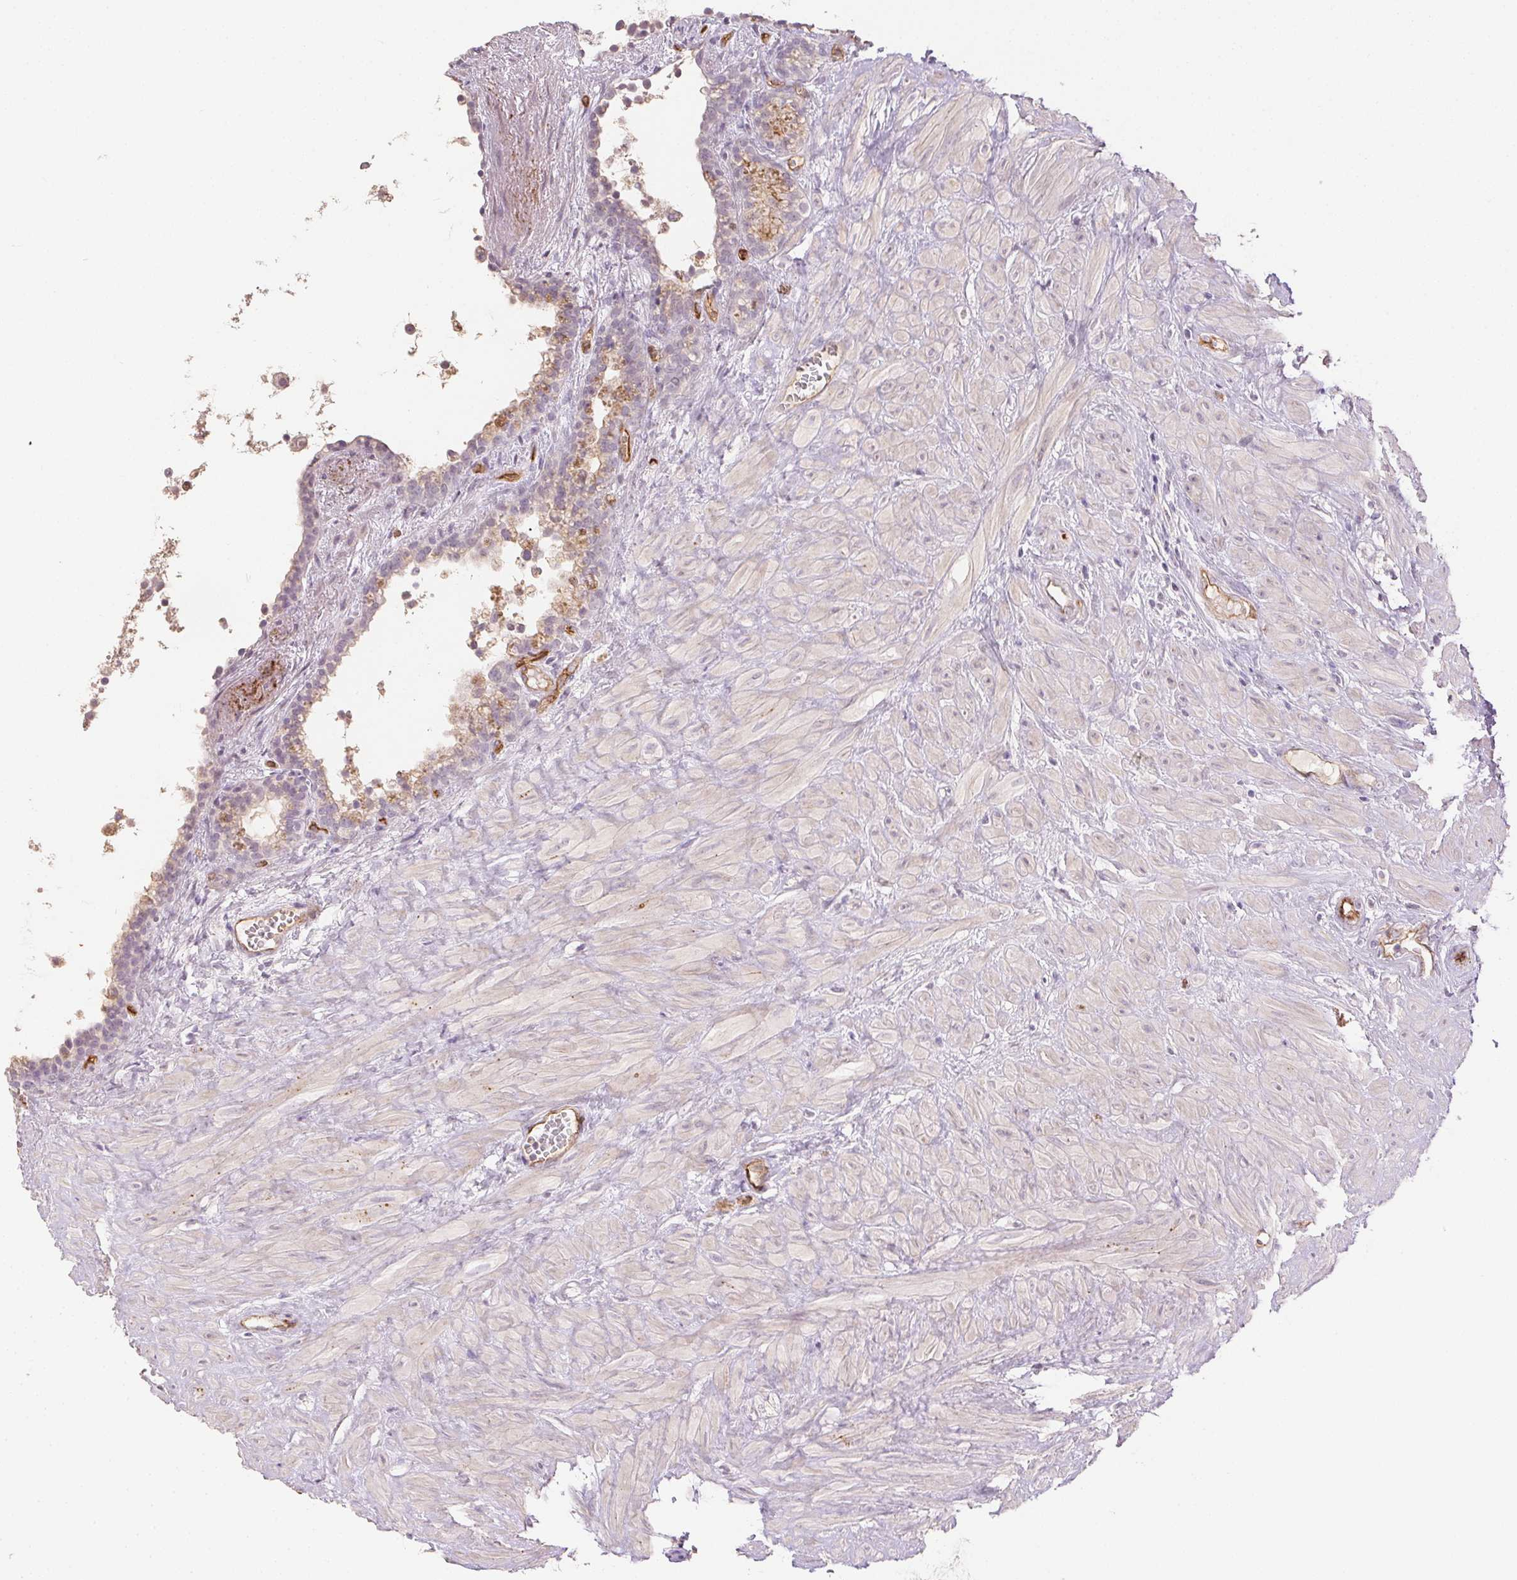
{"staining": {"intensity": "strong", "quantity": "<25%", "location": "cytoplasmic/membranous"}, "tissue": "seminal vesicle", "cell_type": "Glandular cells", "image_type": "normal", "snomed": [{"axis": "morphology", "description": "Normal tissue, NOS"}, {"axis": "topography", "description": "Seminal veicle"}], "caption": "Normal seminal vesicle was stained to show a protein in brown. There is medium levels of strong cytoplasmic/membranous positivity in approximately <25% of glandular cells. (IHC, brightfield microscopy, high magnification).", "gene": "PODXL", "patient": {"sex": "male", "age": 76}}